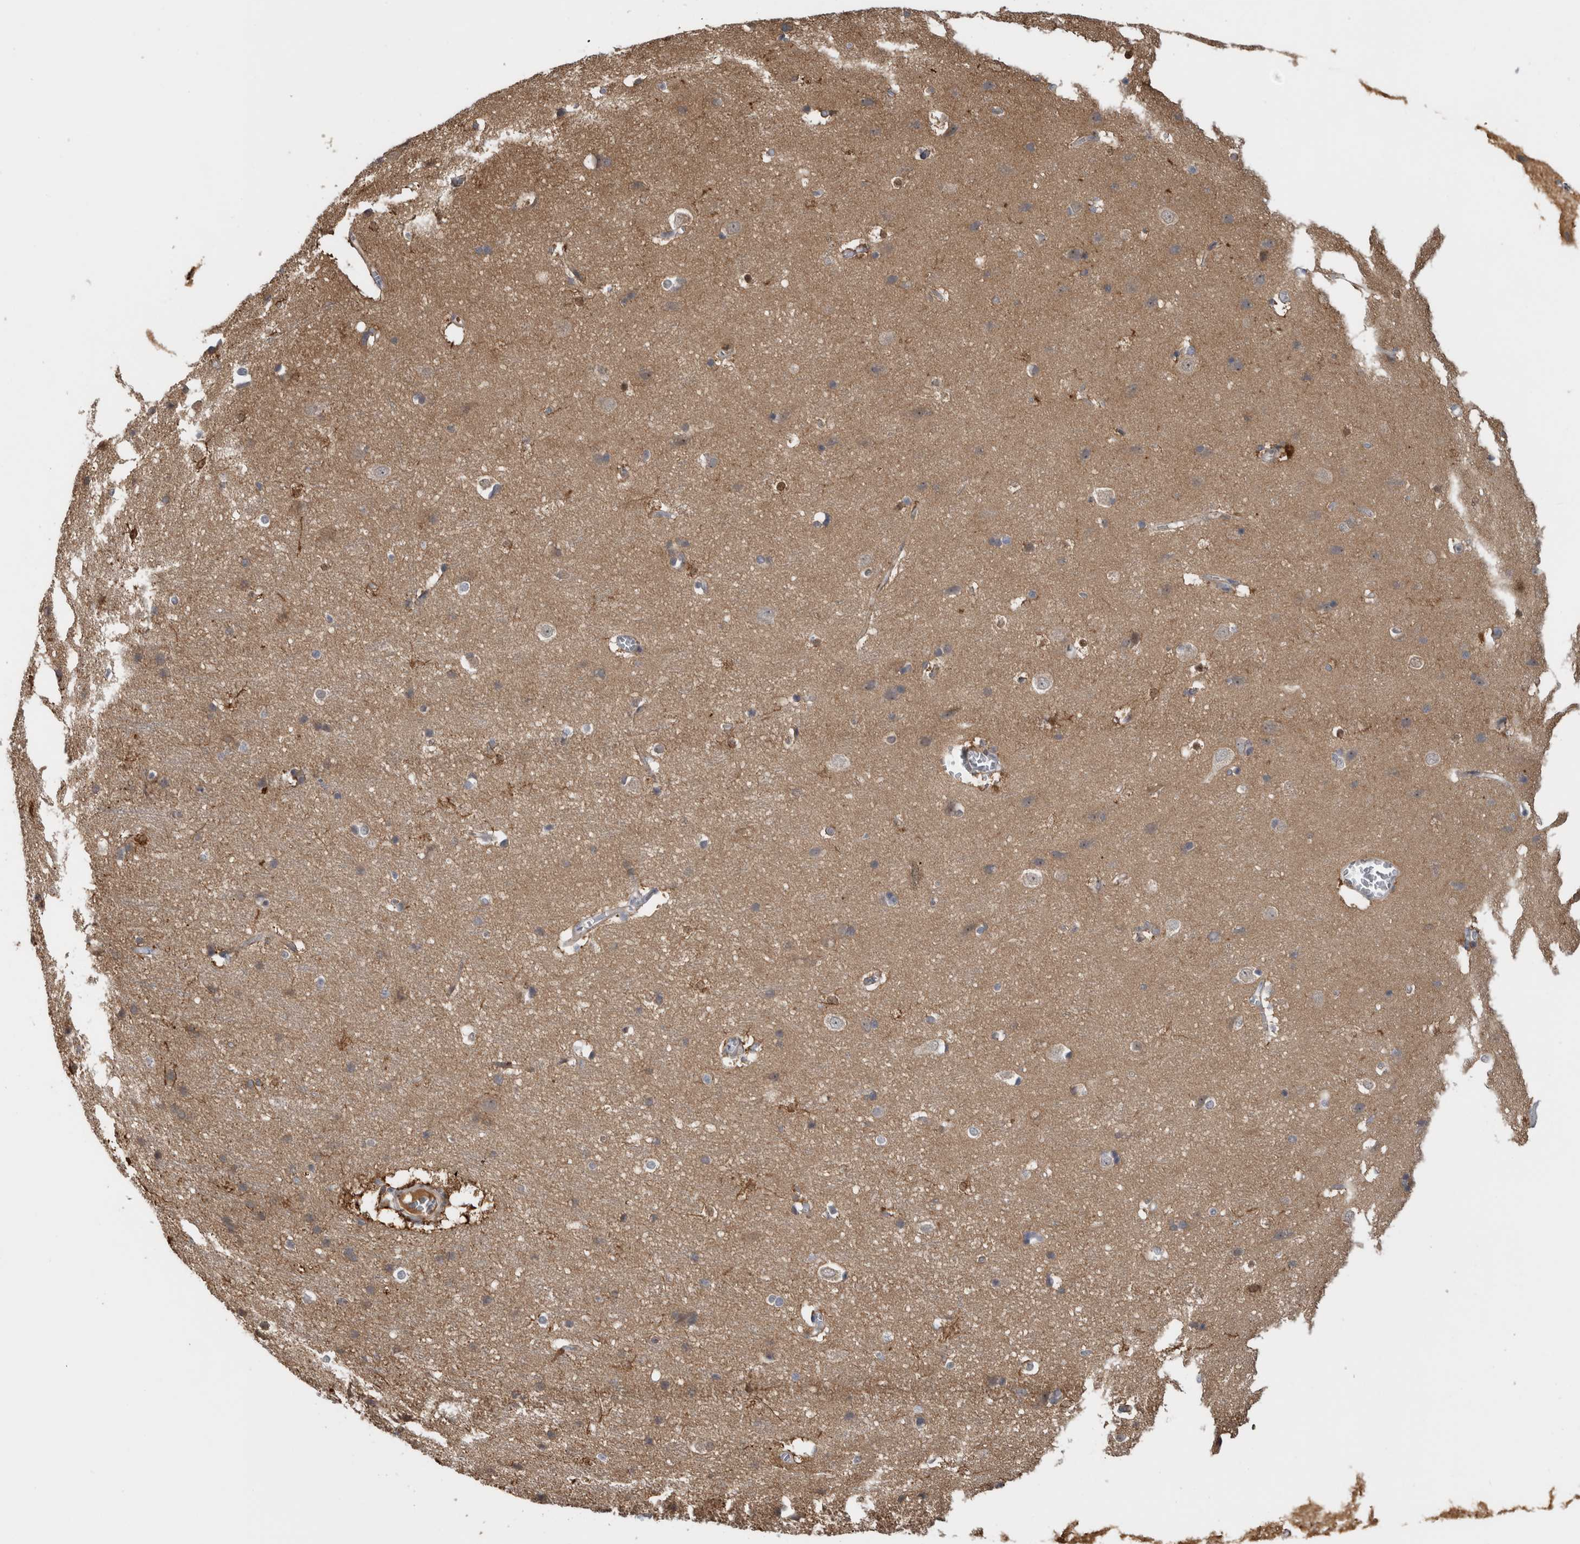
{"staining": {"intensity": "weak", "quantity": "25%-75%", "location": "cytoplasmic/membranous"}, "tissue": "cerebral cortex", "cell_type": "Endothelial cells", "image_type": "normal", "snomed": [{"axis": "morphology", "description": "Normal tissue, NOS"}, {"axis": "topography", "description": "Cerebral cortex"}], "caption": "Protein expression analysis of normal cerebral cortex demonstrates weak cytoplasmic/membranous staining in about 25%-75% of endothelial cells. Ihc stains the protein in brown and the nuclei are stained blue.", "gene": "USH1G", "patient": {"sex": "male", "age": 54}}